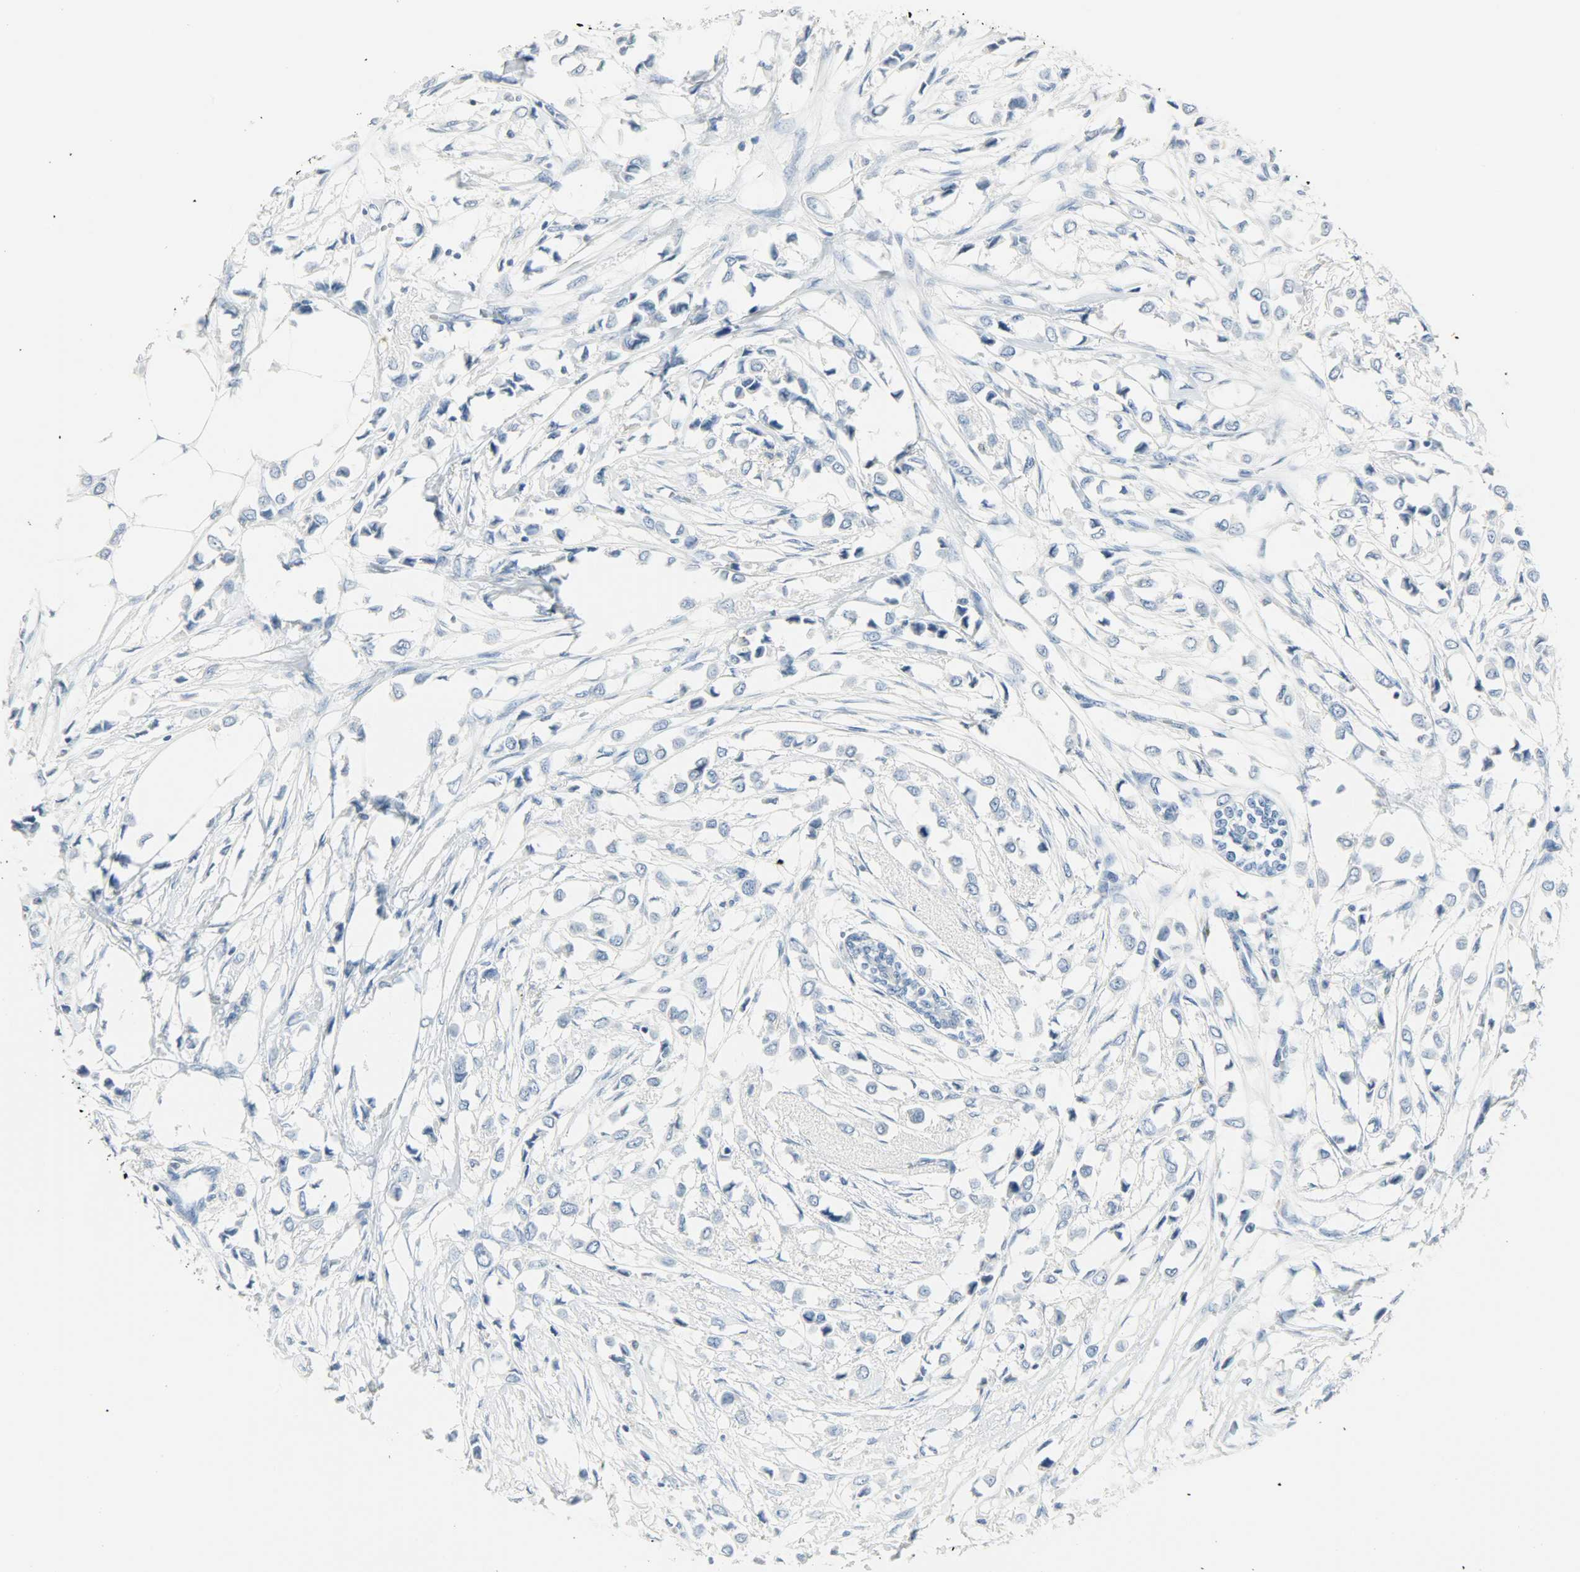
{"staining": {"intensity": "negative", "quantity": "none", "location": "none"}, "tissue": "breast cancer", "cell_type": "Tumor cells", "image_type": "cancer", "snomed": [{"axis": "morphology", "description": "Lobular carcinoma"}, {"axis": "topography", "description": "Breast"}], "caption": "Photomicrograph shows no significant protein expression in tumor cells of breast cancer (lobular carcinoma). Nuclei are stained in blue.", "gene": "PTPN6", "patient": {"sex": "female", "age": 51}}